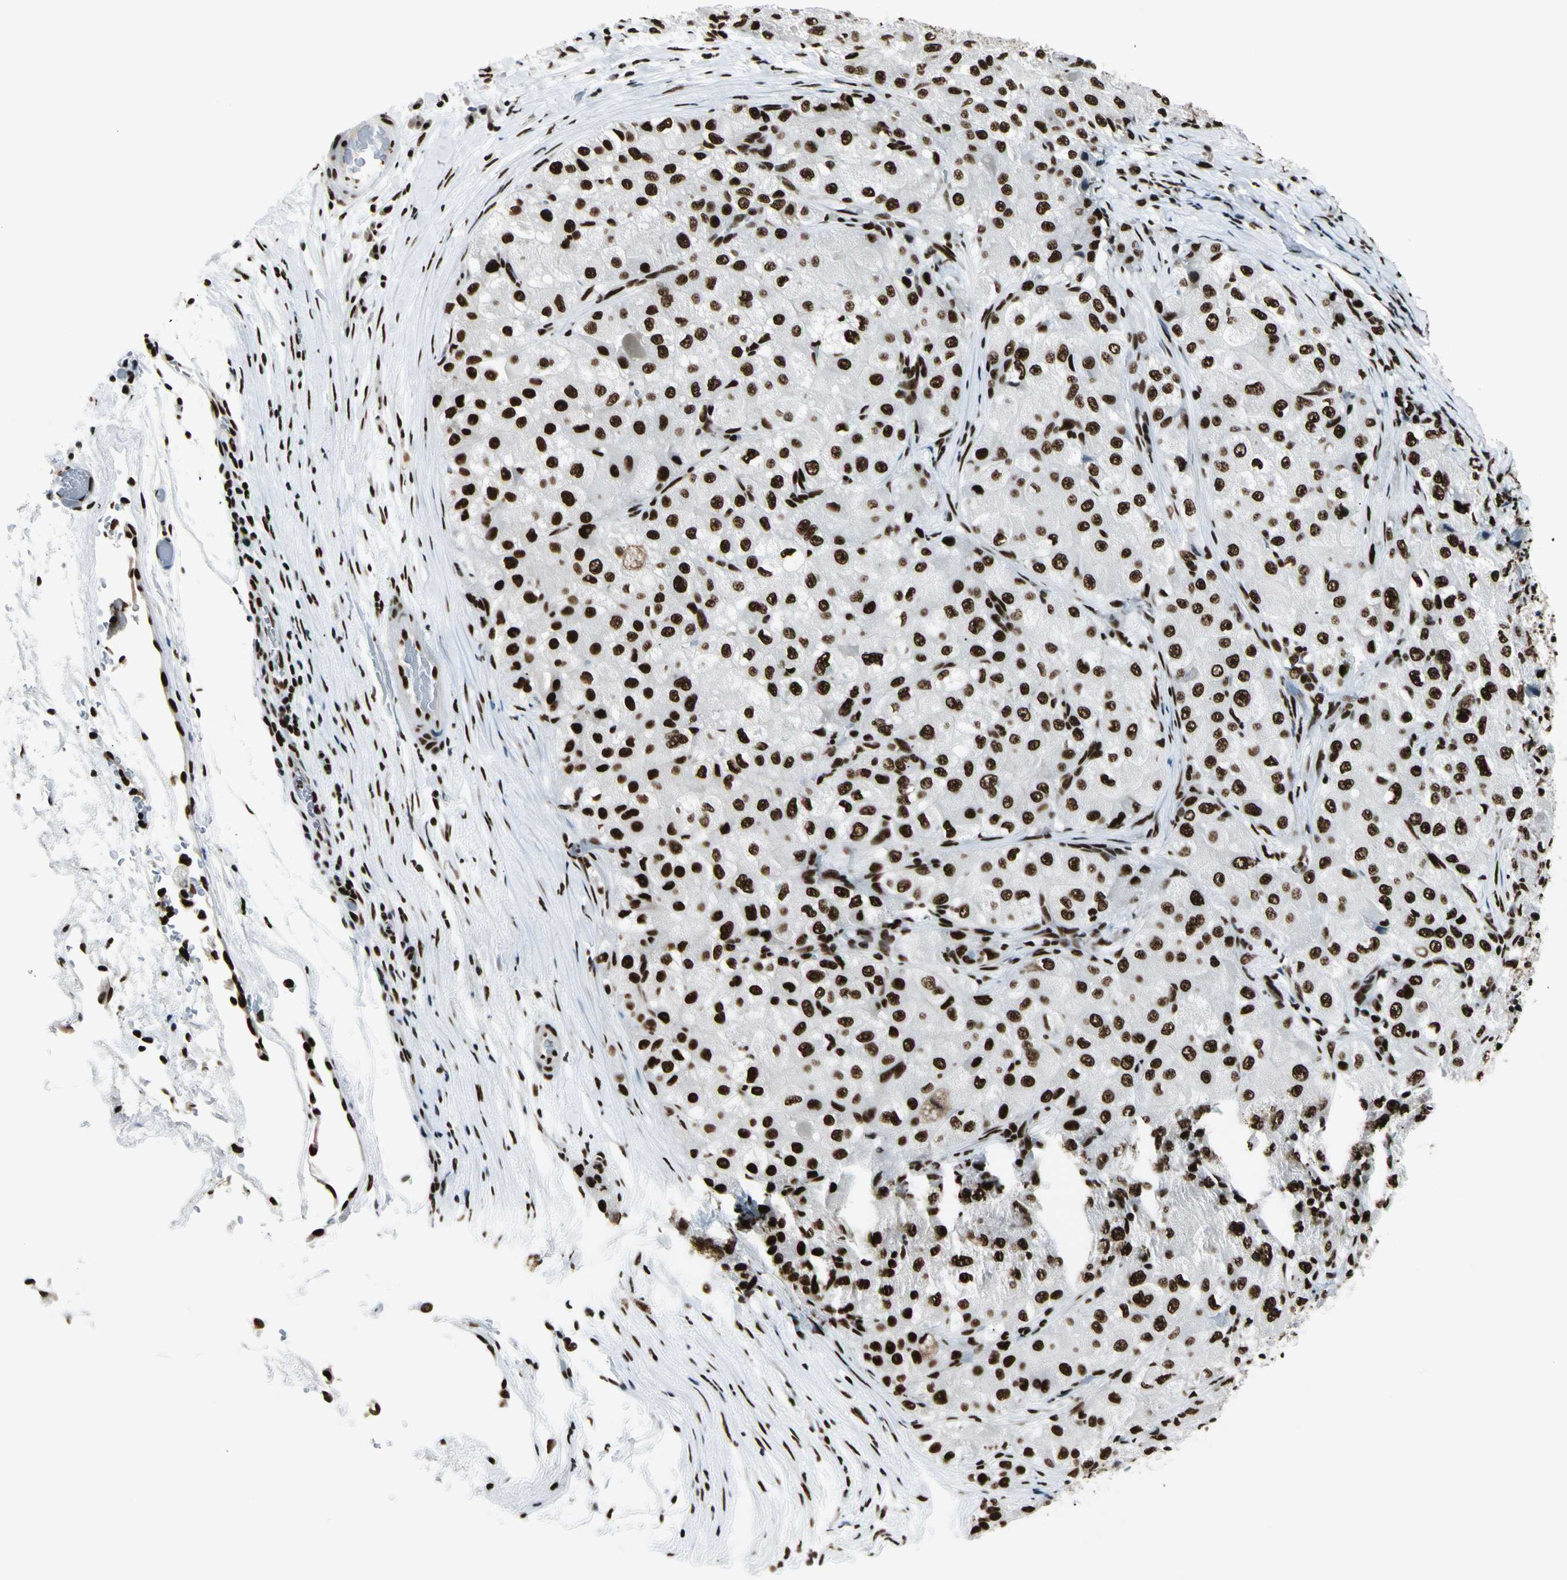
{"staining": {"intensity": "strong", "quantity": ">75%", "location": "nuclear"}, "tissue": "liver cancer", "cell_type": "Tumor cells", "image_type": "cancer", "snomed": [{"axis": "morphology", "description": "Carcinoma, Hepatocellular, NOS"}, {"axis": "topography", "description": "Liver"}], "caption": "A photomicrograph of hepatocellular carcinoma (liver) stained for a protein shows strong nuclear brown staining in tumor cells. Immunohistochemistry (ihc) stains the protein in brown and the nuclei are stained blue.", "gene": "CCAR1", "patient": {"sex": "male", "age": 80}}